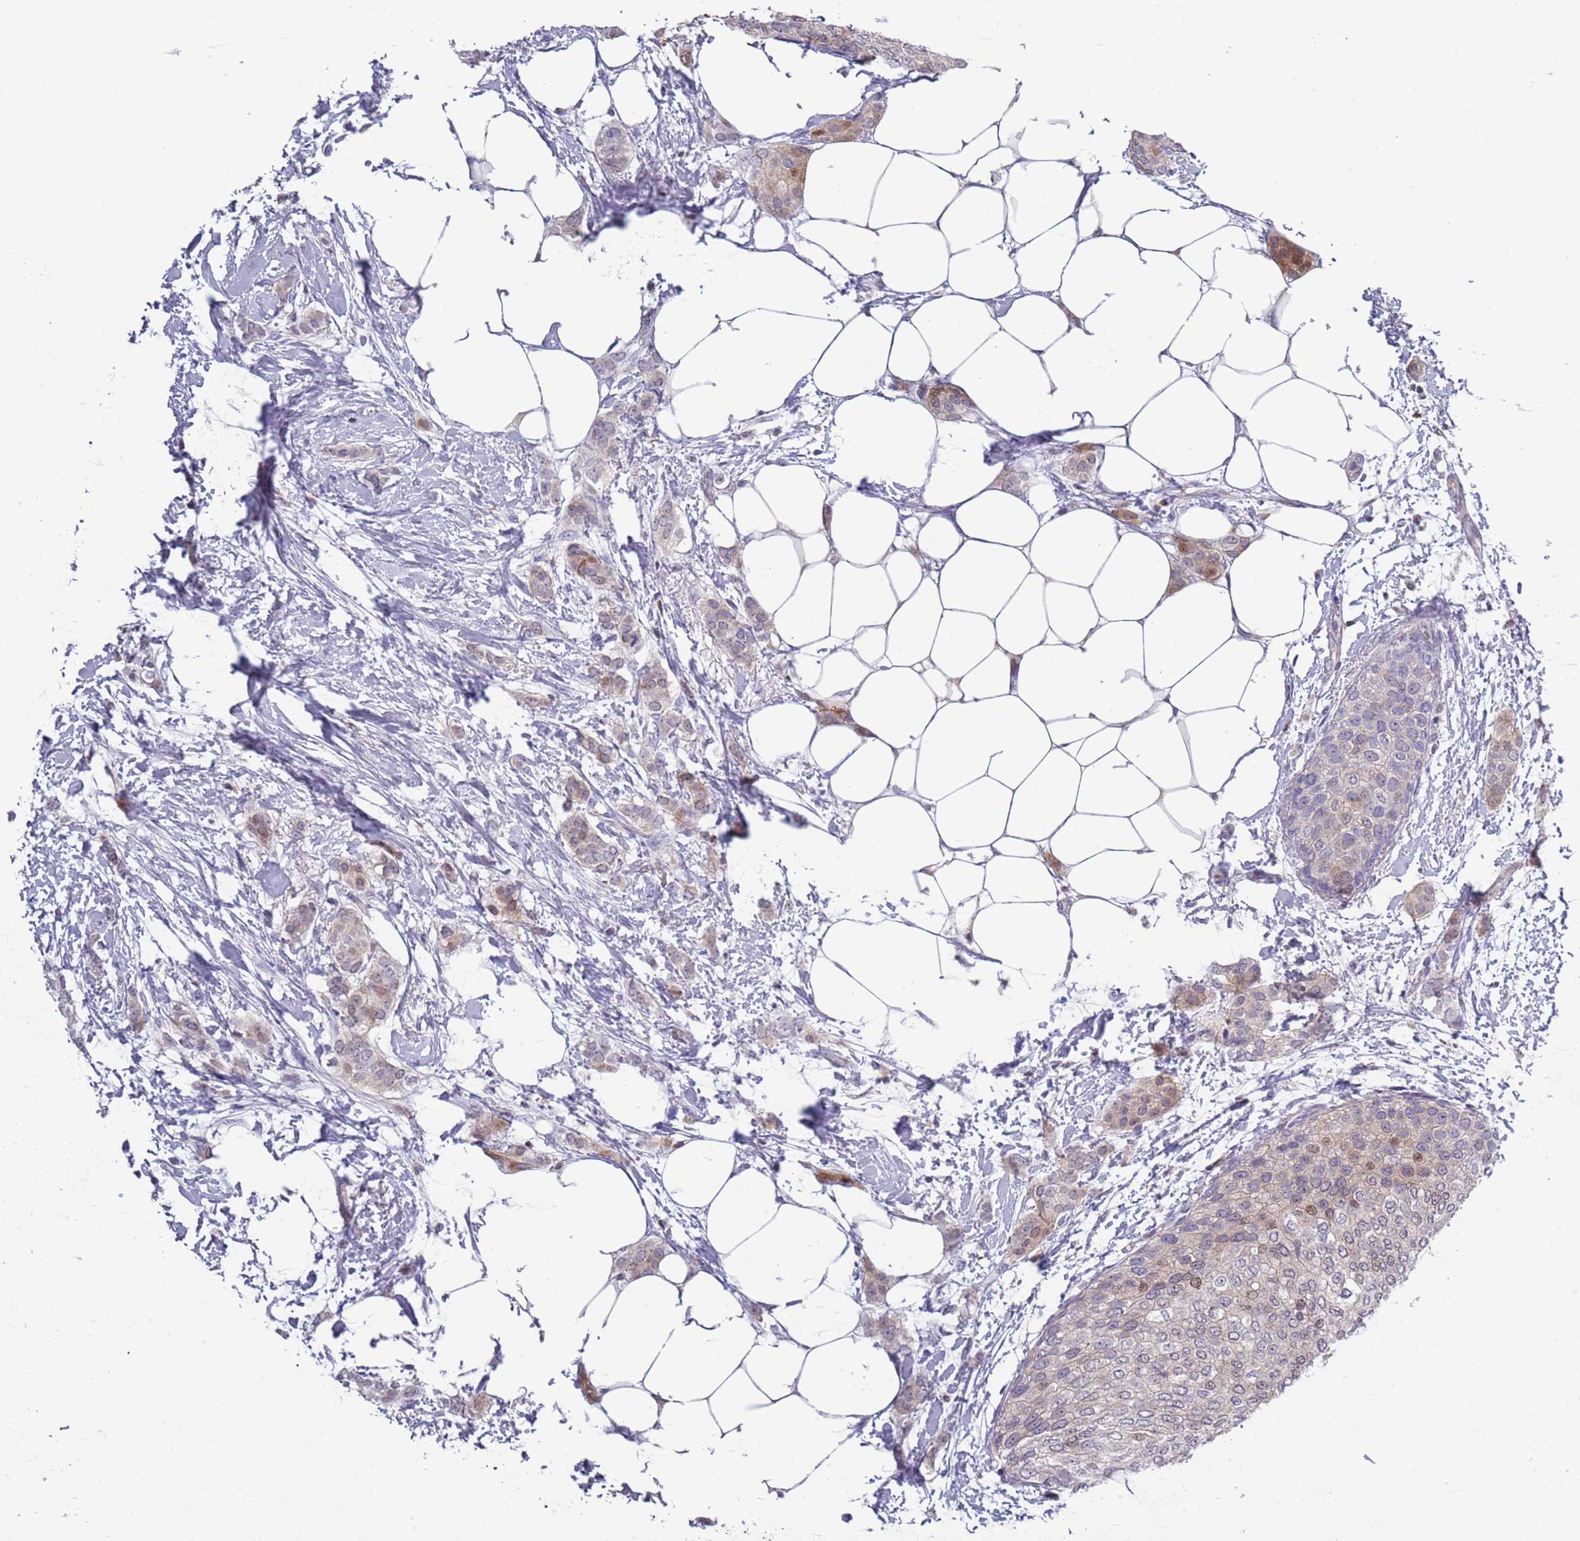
{"staining": {"intensity": "moderate", "quantity": "25%-75%", "location": "cytoplasmic/membranous,nuclear"}, "tissue": "breast cancer", "cell_type": "Tumor cells", "image_type": "cancer", "snomed": [{"axis": "morphology", "description": "Duct carcinoma"}, {"axis": "topography", "description": "Breast"}], "caption": "An immunohistochemistry (IHC) photomicrograph of tumor tissue is shown. Protein staining in brown shows moderate cytoplasmic/membranous and nuclear positivity in breast cancer (infiltrating ductal carcinoma) within tumor cells. (Brightfield microscopy of DAB IHC at high magnification).", "gene": "NBPF6", "patient": {"sex": "female", "age": 72}}